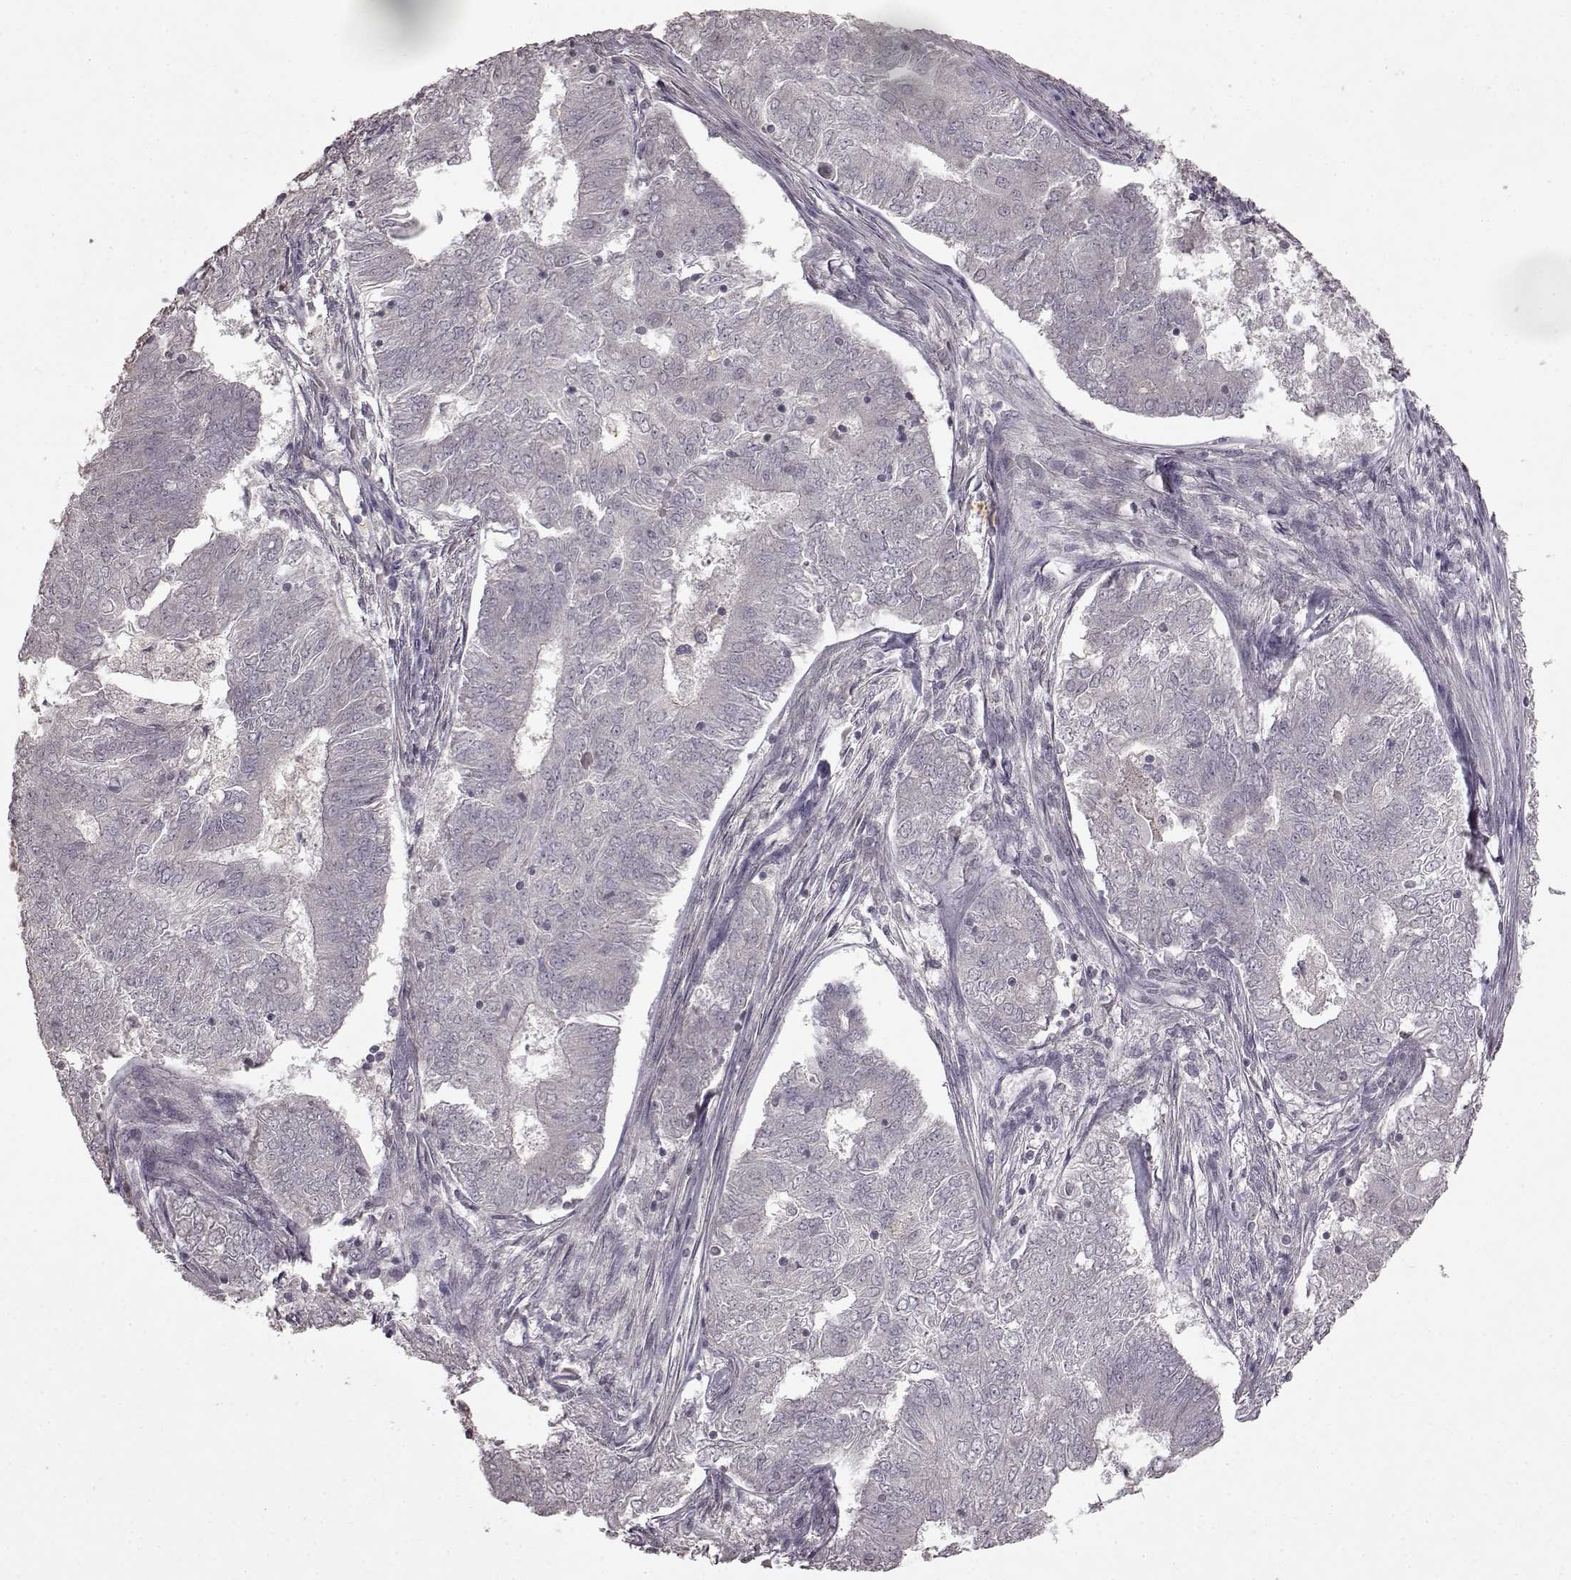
{"staining": {"intensity": "negative", "quantity": "none", "location": "none"}, "tissue": "endometrial cancer", "cell_type": "Tumor cells", "image_type": "cancer", "snomed": [{"axis": "morphology", "description": "Adenocarcinoma, NOS"}, {"axis": "topography", "description": "Endometrium"}], "caption": "Tumor cells show no significant protein staining in endometrial cancer.", "gene": "LHB", "patient": {"sex": "female", "age": 62}}